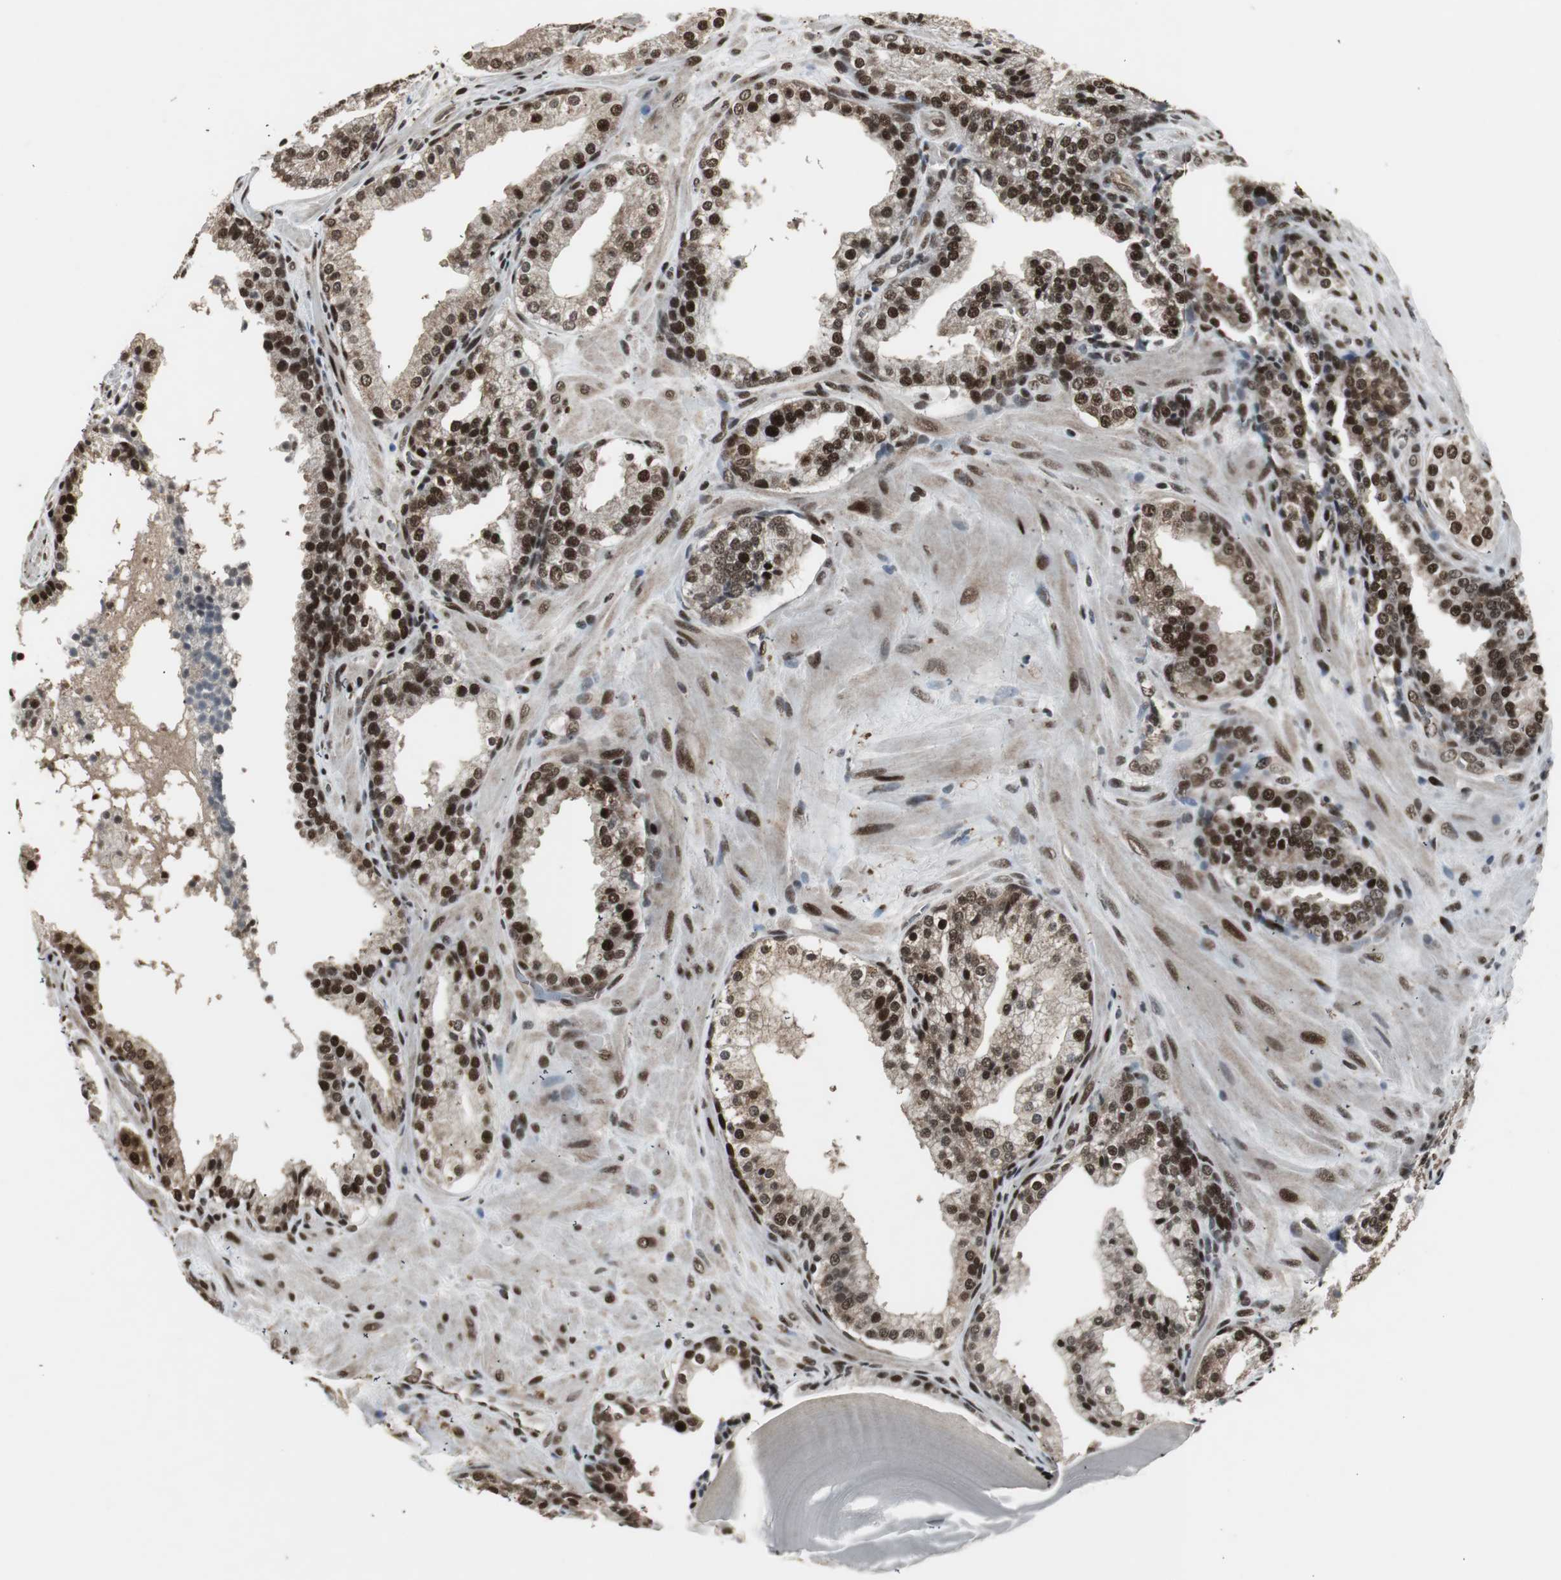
{"staining": {"intensity": "strong", "quantity": ">75%", "location": "nuclear"}, "tissue": "prostate cancer", "cell_type": "Tumor cells", "image_type": "cancer", "snomed": [{"axis": "morphology", "description": "Adenocarcinoma, High grade"}, {"axis": "topography", "description": "Prostate"}], "caption": "Protein staining shows strong nuclear staining in about >75% of tumor cells in prostate cancer. Using DAB (brown) and hematoxylin (blue) stains, captured at high magnification using brightfield microscopy.", "gene": "TAF5", "patient": {"sex": "male", "age": 68}}